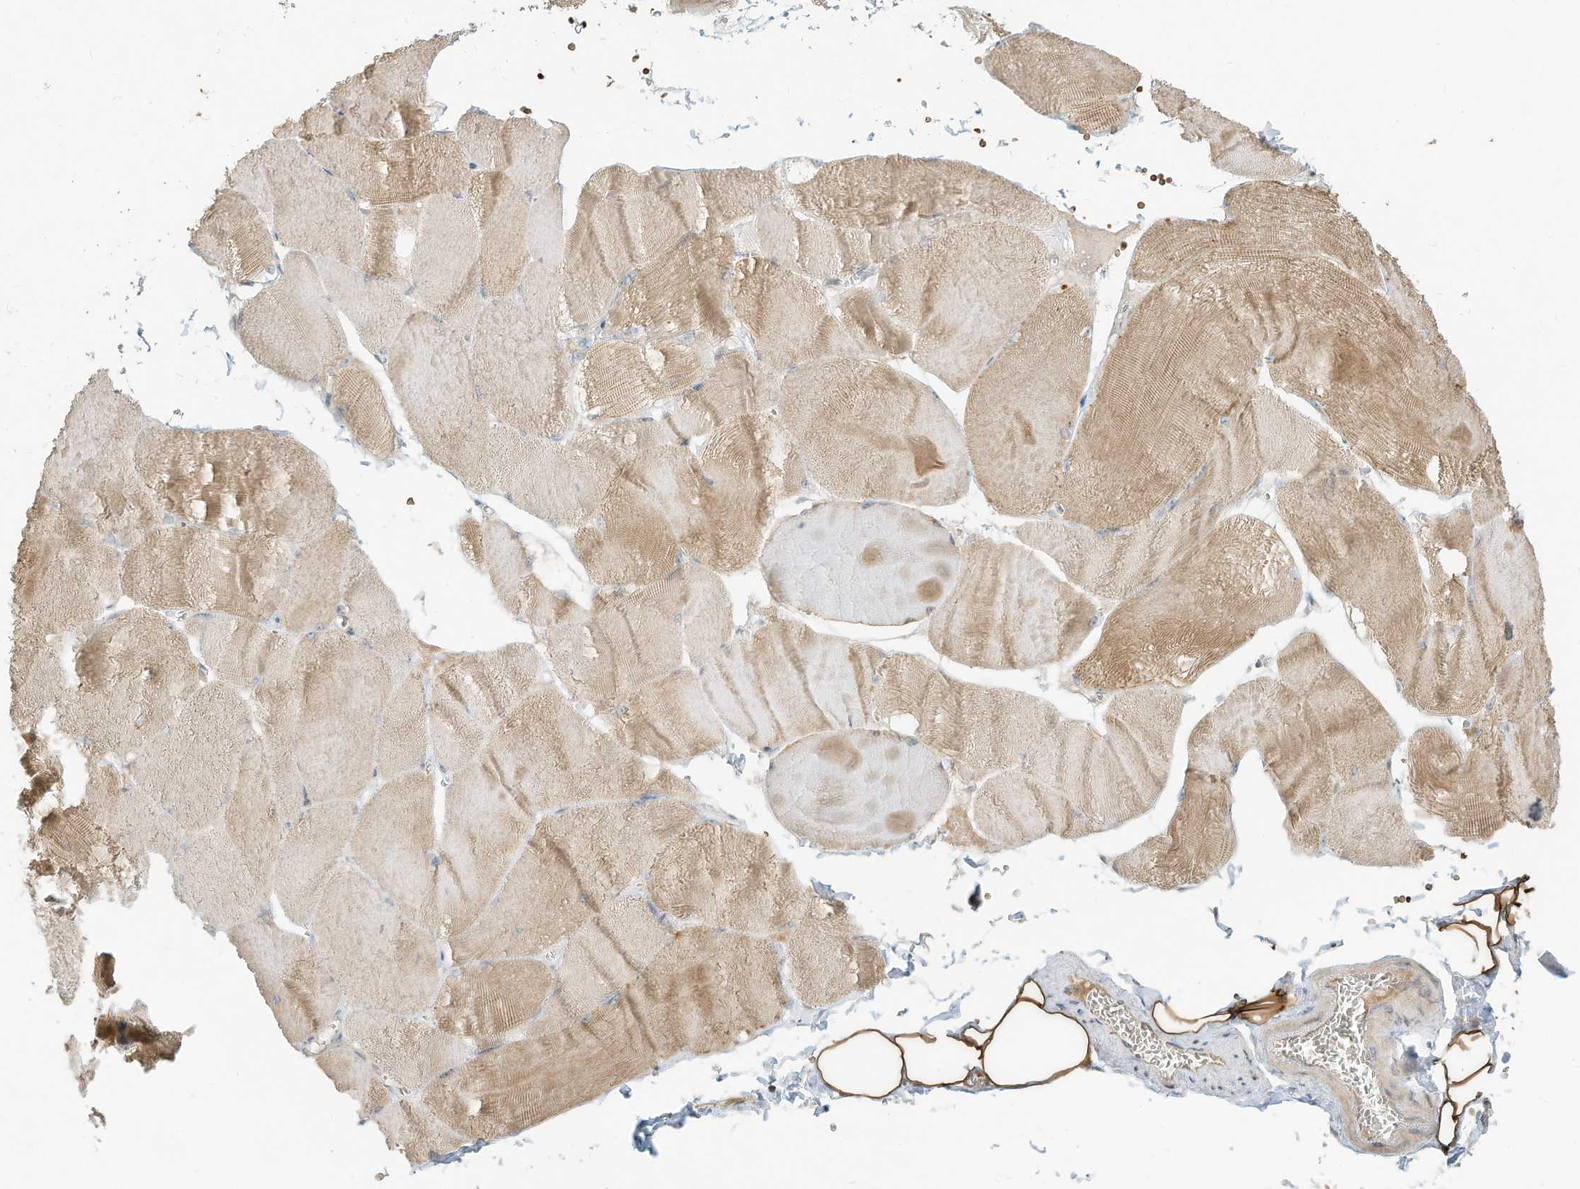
{"staining": {"intensity": "moderate", "quantity": ">75%", "location": "cytoplasmic/membranous"}, "tissue": "skeletal muscle", "cell_type": "Myocytes", "image_type": "normal", "snomed": [{"axis": "morphology", "description": "Normal tissue, NOS"}, {"axis": "morphology", "description": "Basal cell carcinoma"}, {"axis": "topography", "description": "Skeletal muscle"}], "caption": "A medium amount of moderate cytoplasmic/membranous positivity is seen in approximately >75% of myocytes in benign skeletal muscle. The staining was performed using DAB (3,3'-diaminobenzidine) to visualize the protein expression in brown, while the nuclei were stained in blue with hematoxylin (Magnification: 20x).", "gene": "OFD1", "patient": {"sex": "female", "age": 64}}